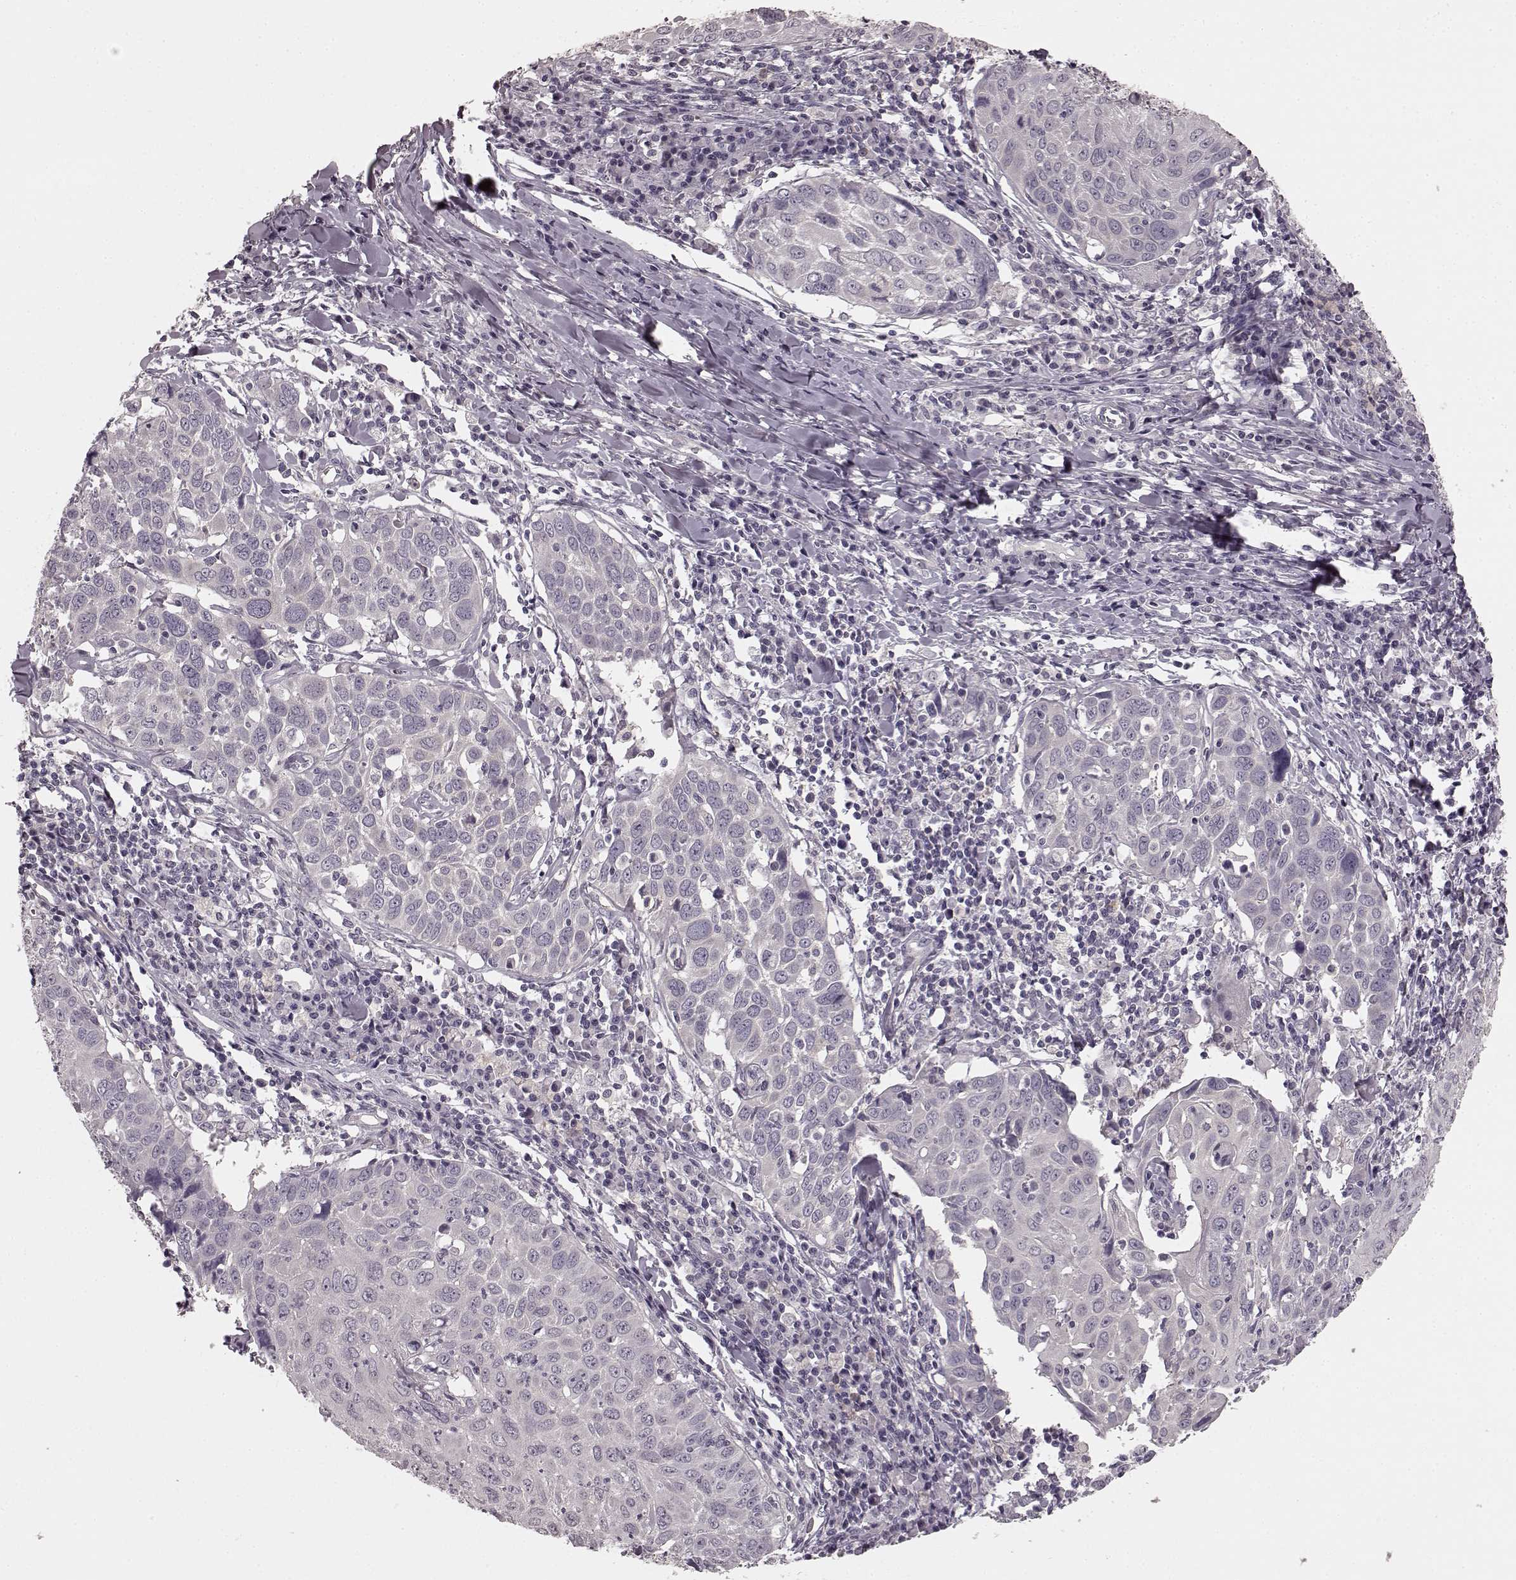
{"staining": {"intensity": "negative", "quantity": "none", "location": "none"}, "tissue": "lung cancer", "cell_type": "Tumor cells", "image_type": "cancer", "snomed": [{"axis": "morphology", "description": "Squamous cell carcinoma, NOS"}, {"axis": "topography", "description": "Lung"}], "caption": "Tumor cells are negative for brown protein staining in squamous cell carcinoma (lung).", "gene": "PRKCE", "patient": {"sex": "male", "age": 57}}